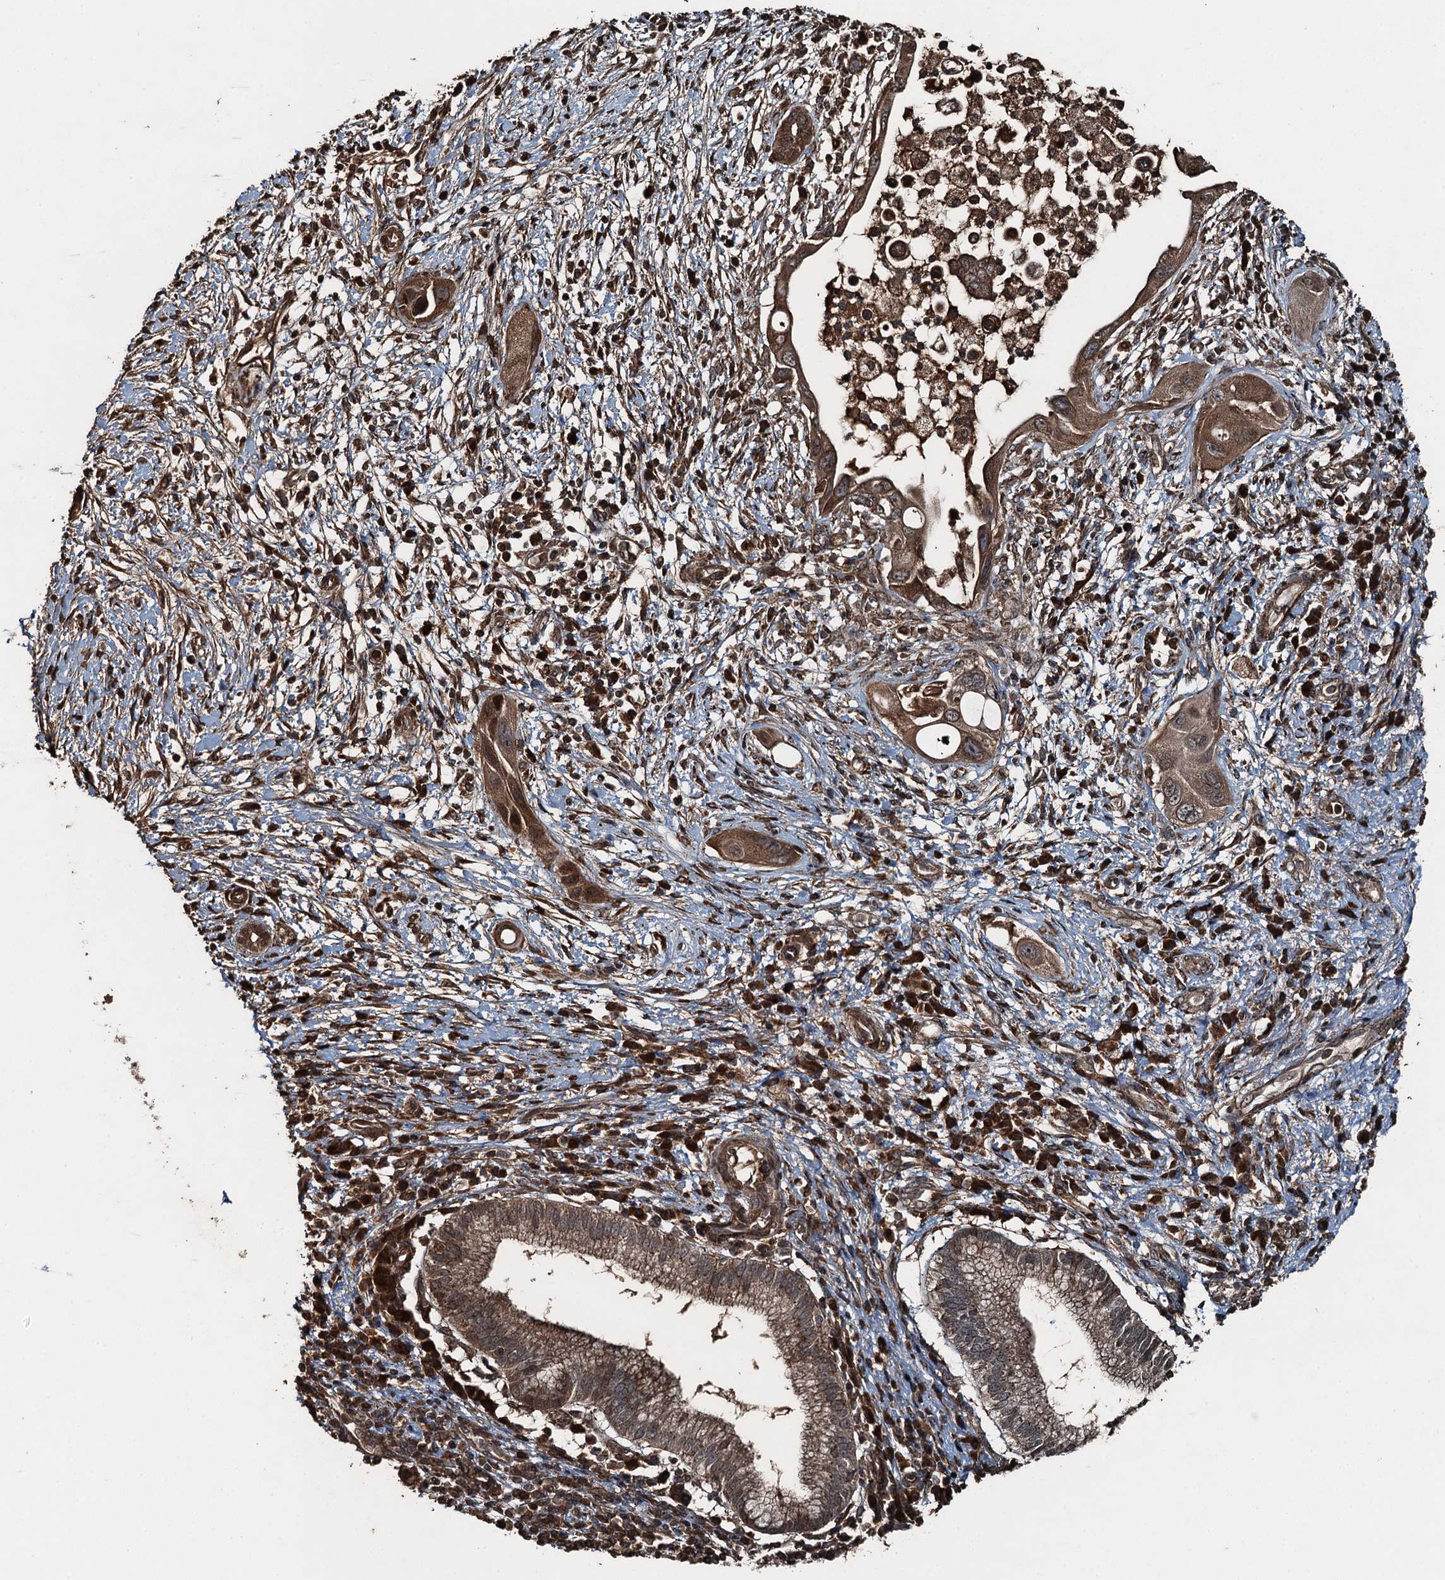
{"staining": {"intensity": "moderate", "quantity": ">75%", "location": "cytoplasmic/membranous,nuclear"}, "tissue": "pancreatic cancer", "cell_type": "Tumor cells", "image_type": "cancer", "snomed": [{"axis": "morphology", "description": "Adenocarcinoma, NOS"}, {"axis": "topography", "description": "Pancreas"}], "caption": "Immunohistochemistry (IHC) image of neoplastic tissue: adenocarcinoma (pancreatic) stained using IHC demonstrates medium levels of moderate protein expression localized specifically in the cytoplasmic/membranous and nuclear of tumor cells, appearing as a cytoplasmic/membranous and nuclear brown color.", "gene": "TCTN1", "patient": {"sex": "male", "age": 68}}